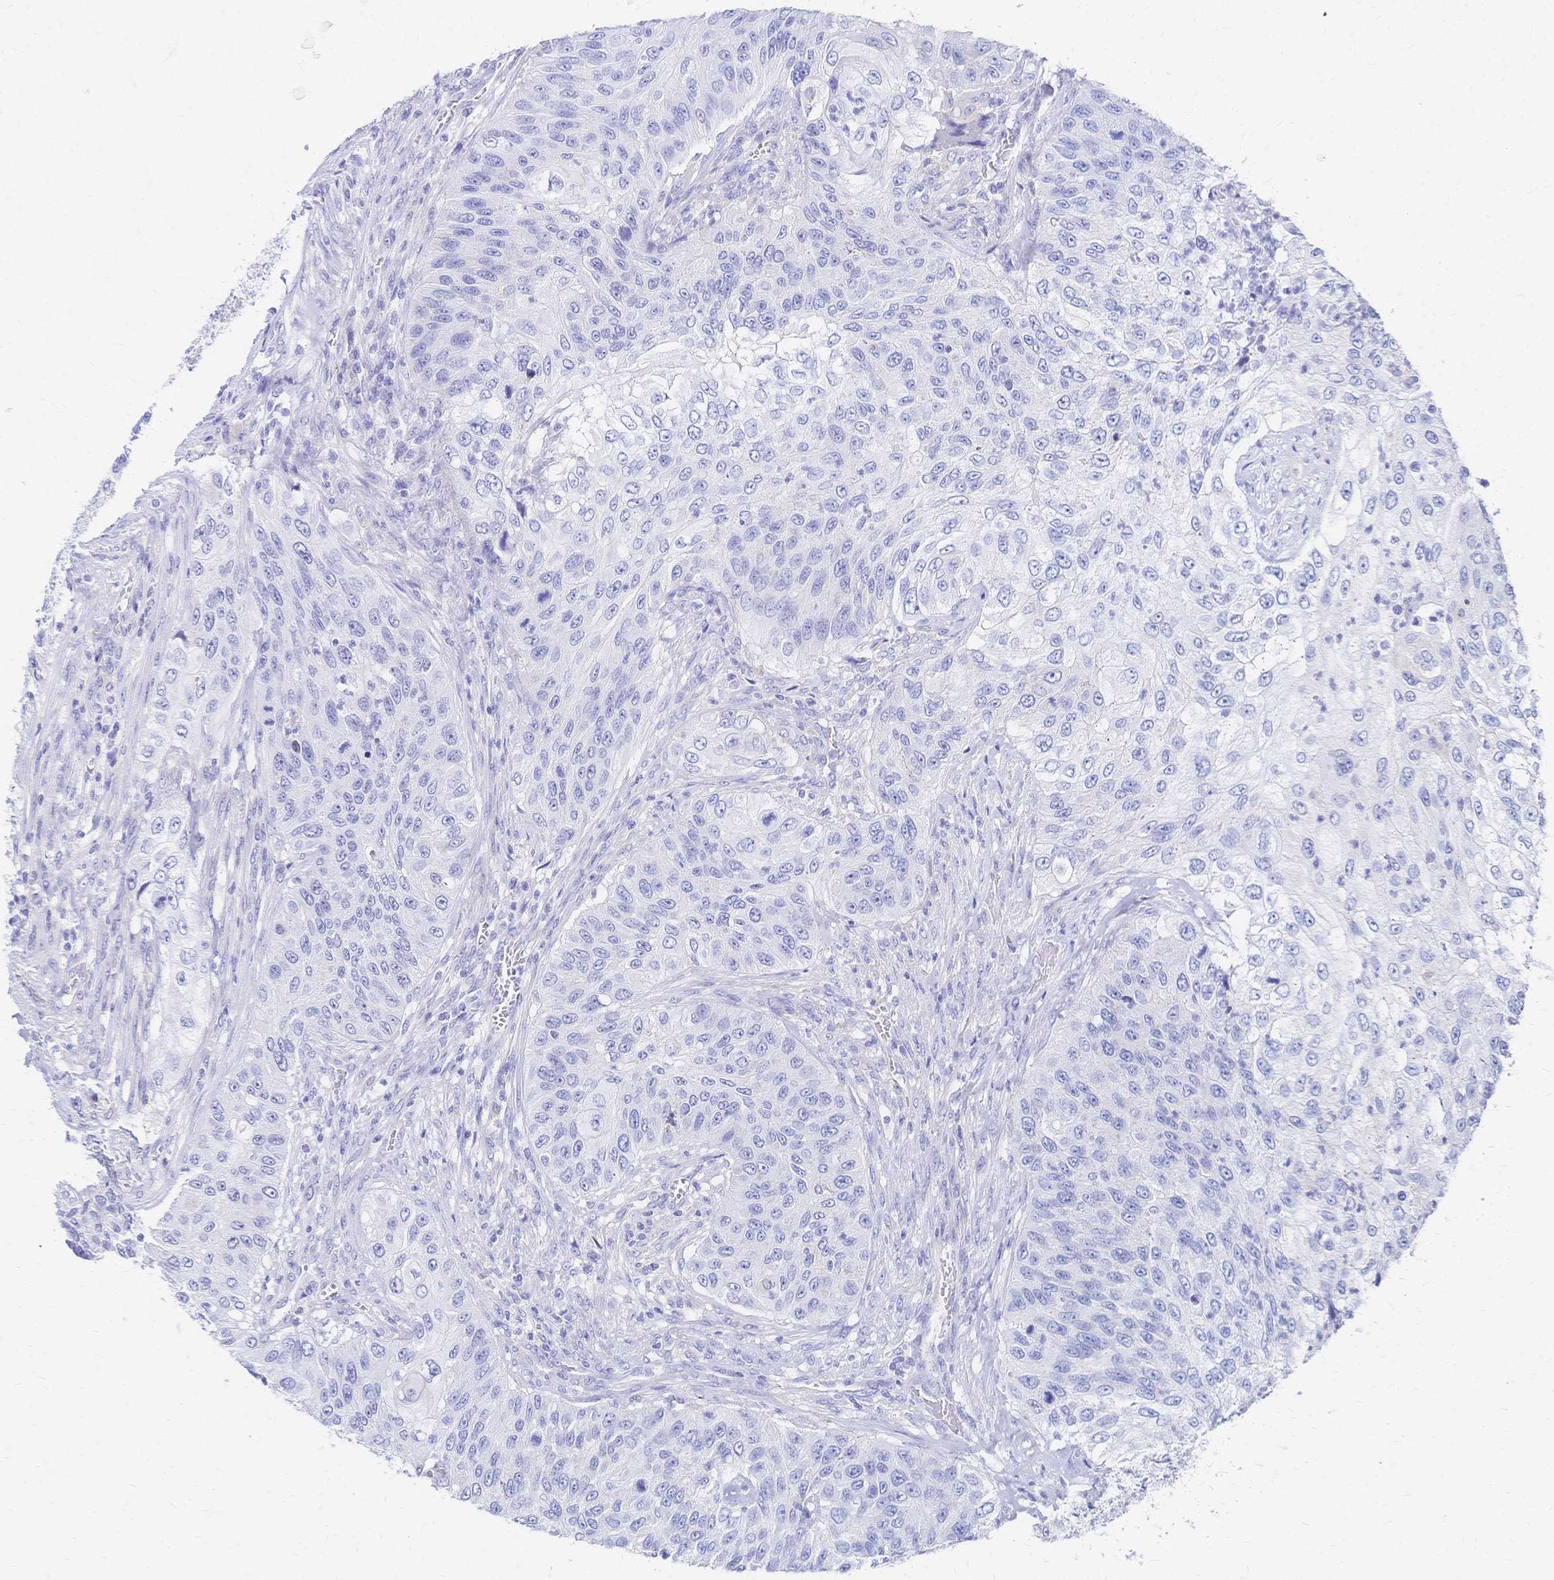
{"staining": {"intensity": "negative", "quantity": "none", "location": "none"}, "tissue": "urothelial cancer", "cell_type": "Tumor cells", "image_type": "cancer", "snomed": [{"axis": "morphology", "description": "Urothelial carcinoma, High grade"}, {"axis": "topography", "description": "Urinary bladder"}], "caption": "This is an IHC photomicrograph of human urothelial carcinoma (high-grade). There is no positivity in tumor cells.", "gene": "SLC5A1", "patient": {"sex": "female", "age": 60}}